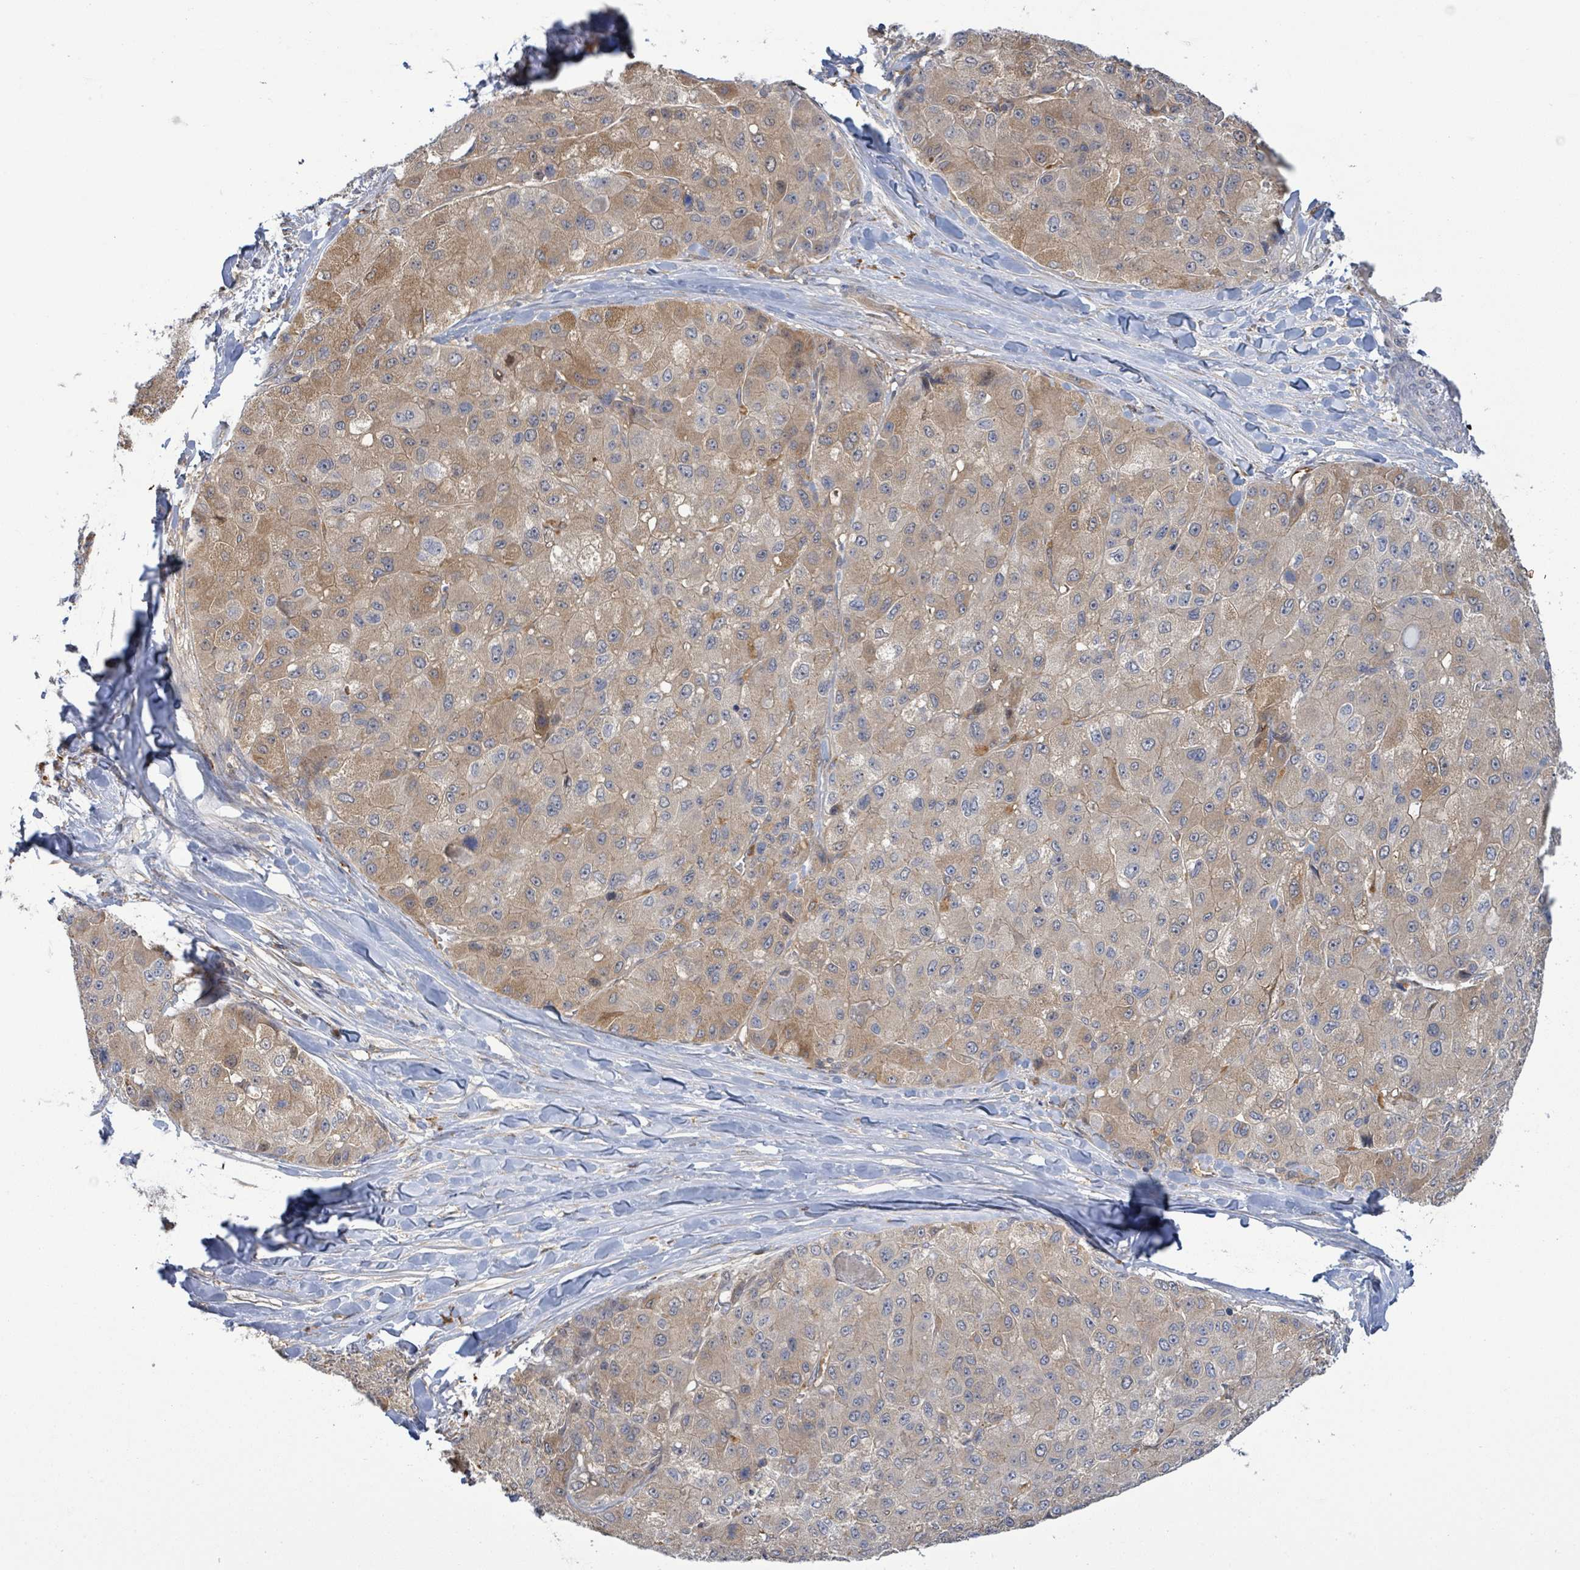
{"staining": {"intensity": "moderate", "quantity": "25%-75%", "location": "cytoplasmic/membranous"}, "tissue": "liver cancer", "cell_type": "Tumor cells", "image_type": "cancer", "snomed": [{"axis": "morphology", "description": "Carcinoma, Hepatocellular, NOS"}, {"axis": "topography", "description": "Liver"}], "caption": "Brown immunohistochemical staining in hepatocellular carcinoma (liver) exhibits moderate cytoplasmic/membranous staining in approximately 25%-75% of tumor cells.", "gene": "PGAM1", "patient": {"sex": "male", "age": 80}}